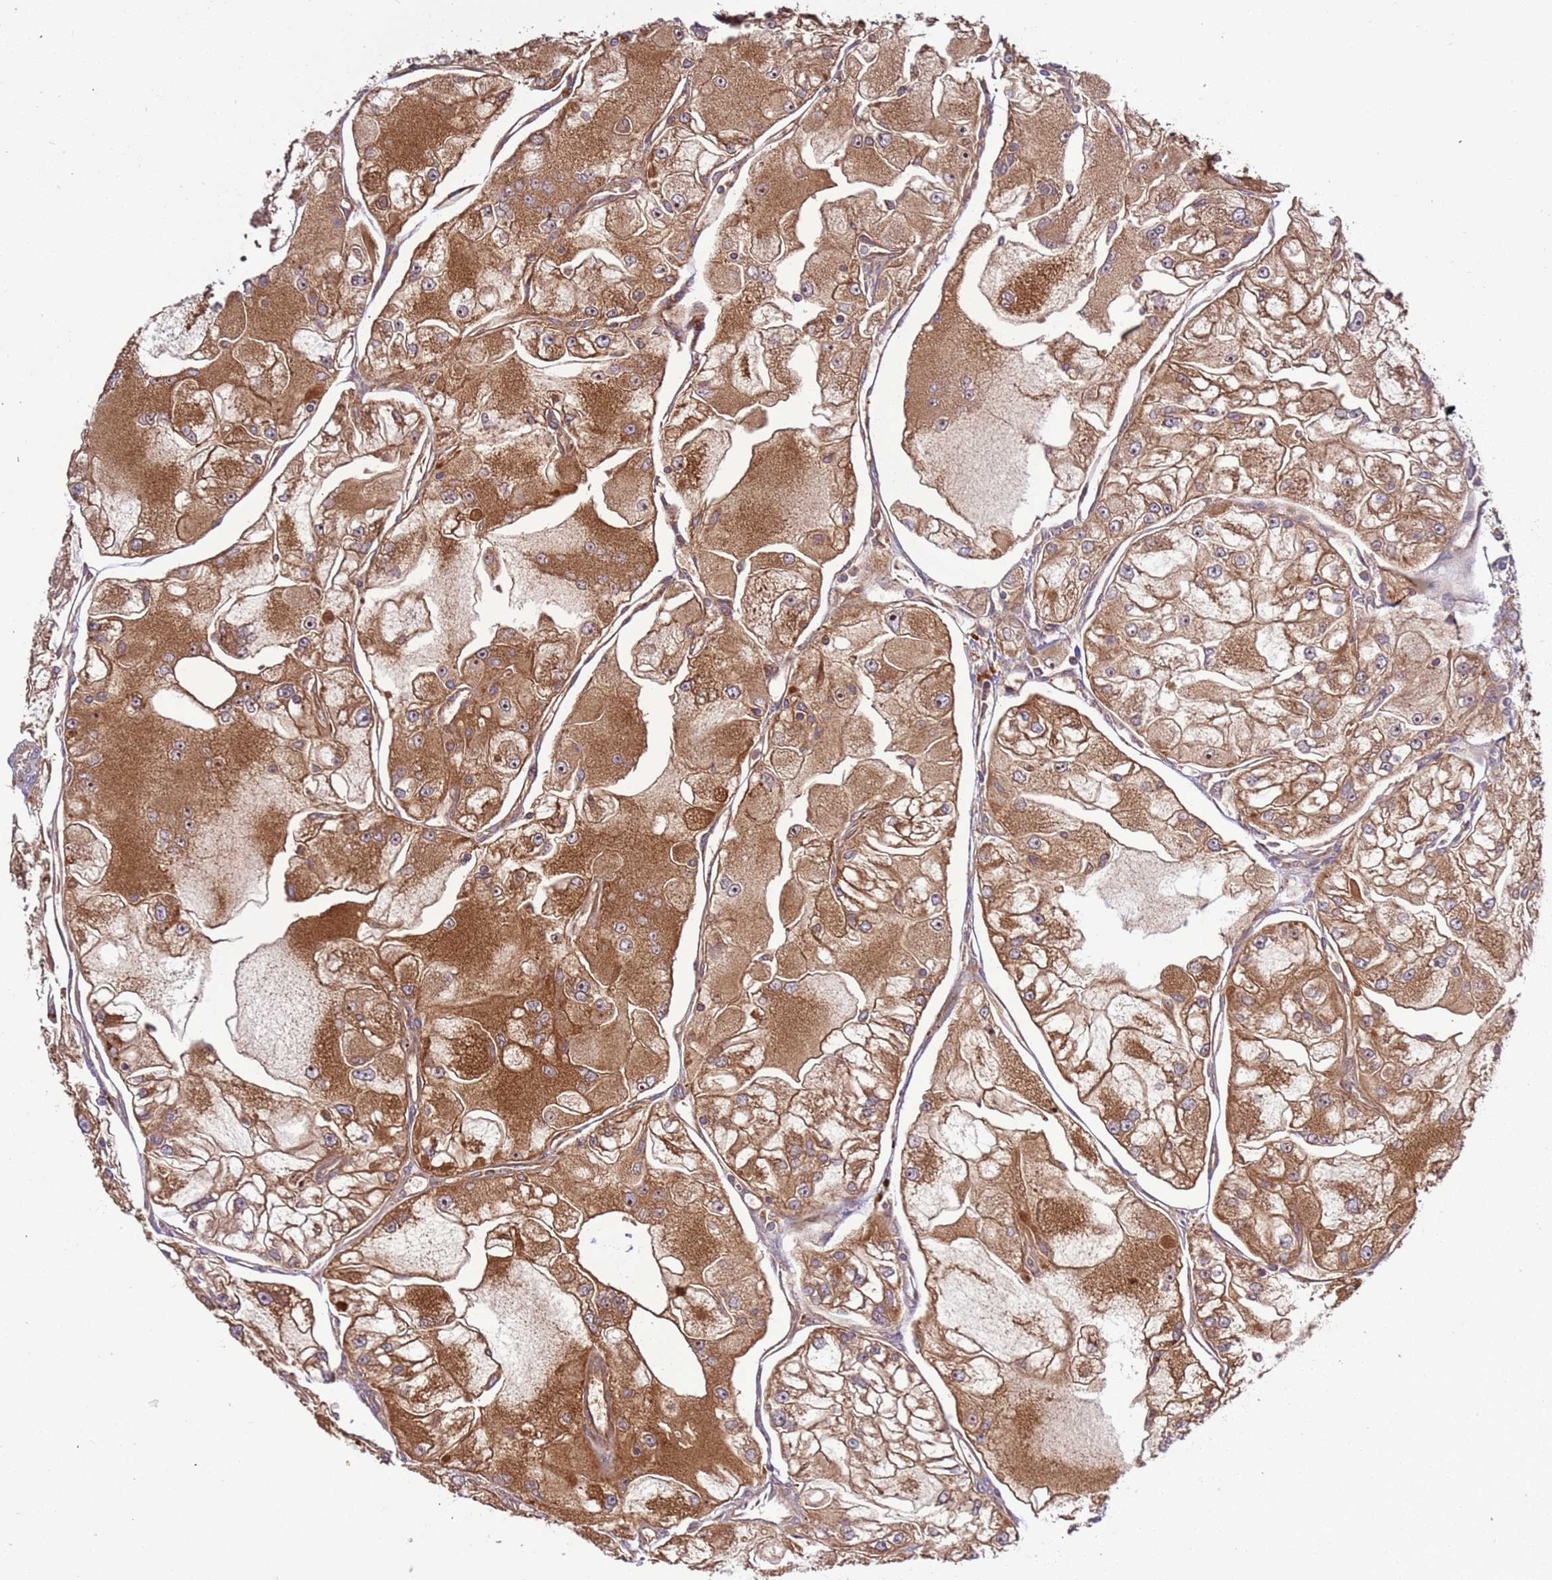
{"staining": {"intensity": "strong", "quantity": ">75%", "location": "cytoplasmic/membranous"}, "tissue": "renal cancer", "cell_type": "Tumor cells", "image_type": "cancer", "snomed": [{"axis": "morphology", "description": "Adenocarcinoma, NOS"}, {"axis": "topography", "description": "Kidney"}], "caption": "Strong cytoplasmic/membranous protein positivity is seen in about >75% of tumor cells in renal cancer.", "gene": "VPS36", "patient": {"sex": "female", "age": 72}}